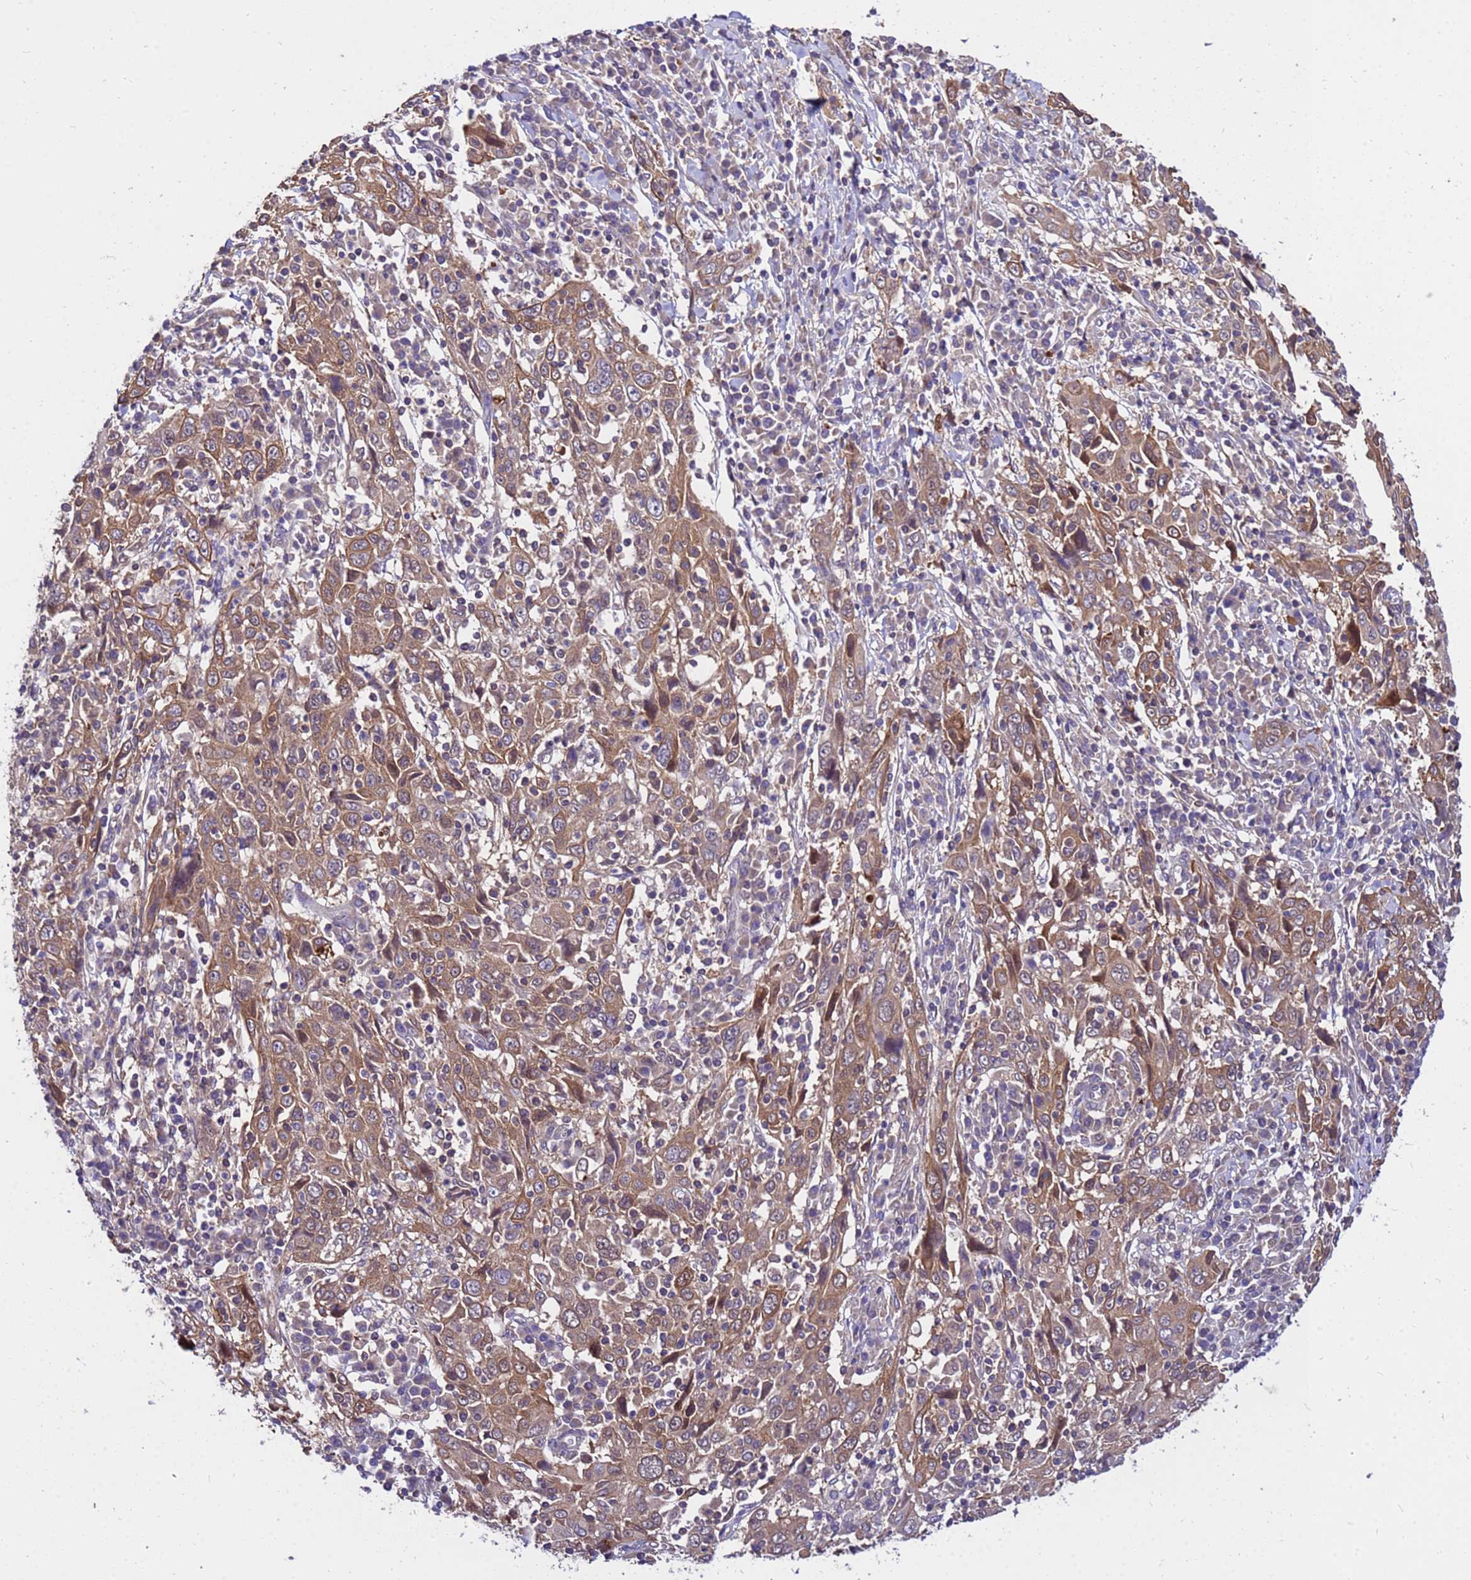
{"staining": {"intensity": "moderate", "quantity": ">75%", "location": "cytoplasmic/membranous"}, "tissue": "cervical cancer", "cell_type": "Tumor cells", "image_type": "cancer", "snomed": [{"axis": "morphology", "description": "Squamous cell carcinoma, NOS"}, {"axis": "topography", "description": "Cervix"}], "caption": "Immunohistochemistry (IHC) staining of cervical cancer (squamous cell carcinoma), which reveals medium levels of moderate cytoplasmic/membranous expression in approximately >75% of tumor cells indicating moderate cytoplasmic/membranous protein positivity. The staining was performed using DAB (3,3'-diaminobenzidine) (brown) for protein detection and nuclei were counterstained in hematoxylin (blue).", "gene": "GET3", "patient": {"sex": "female", "age": 46}}